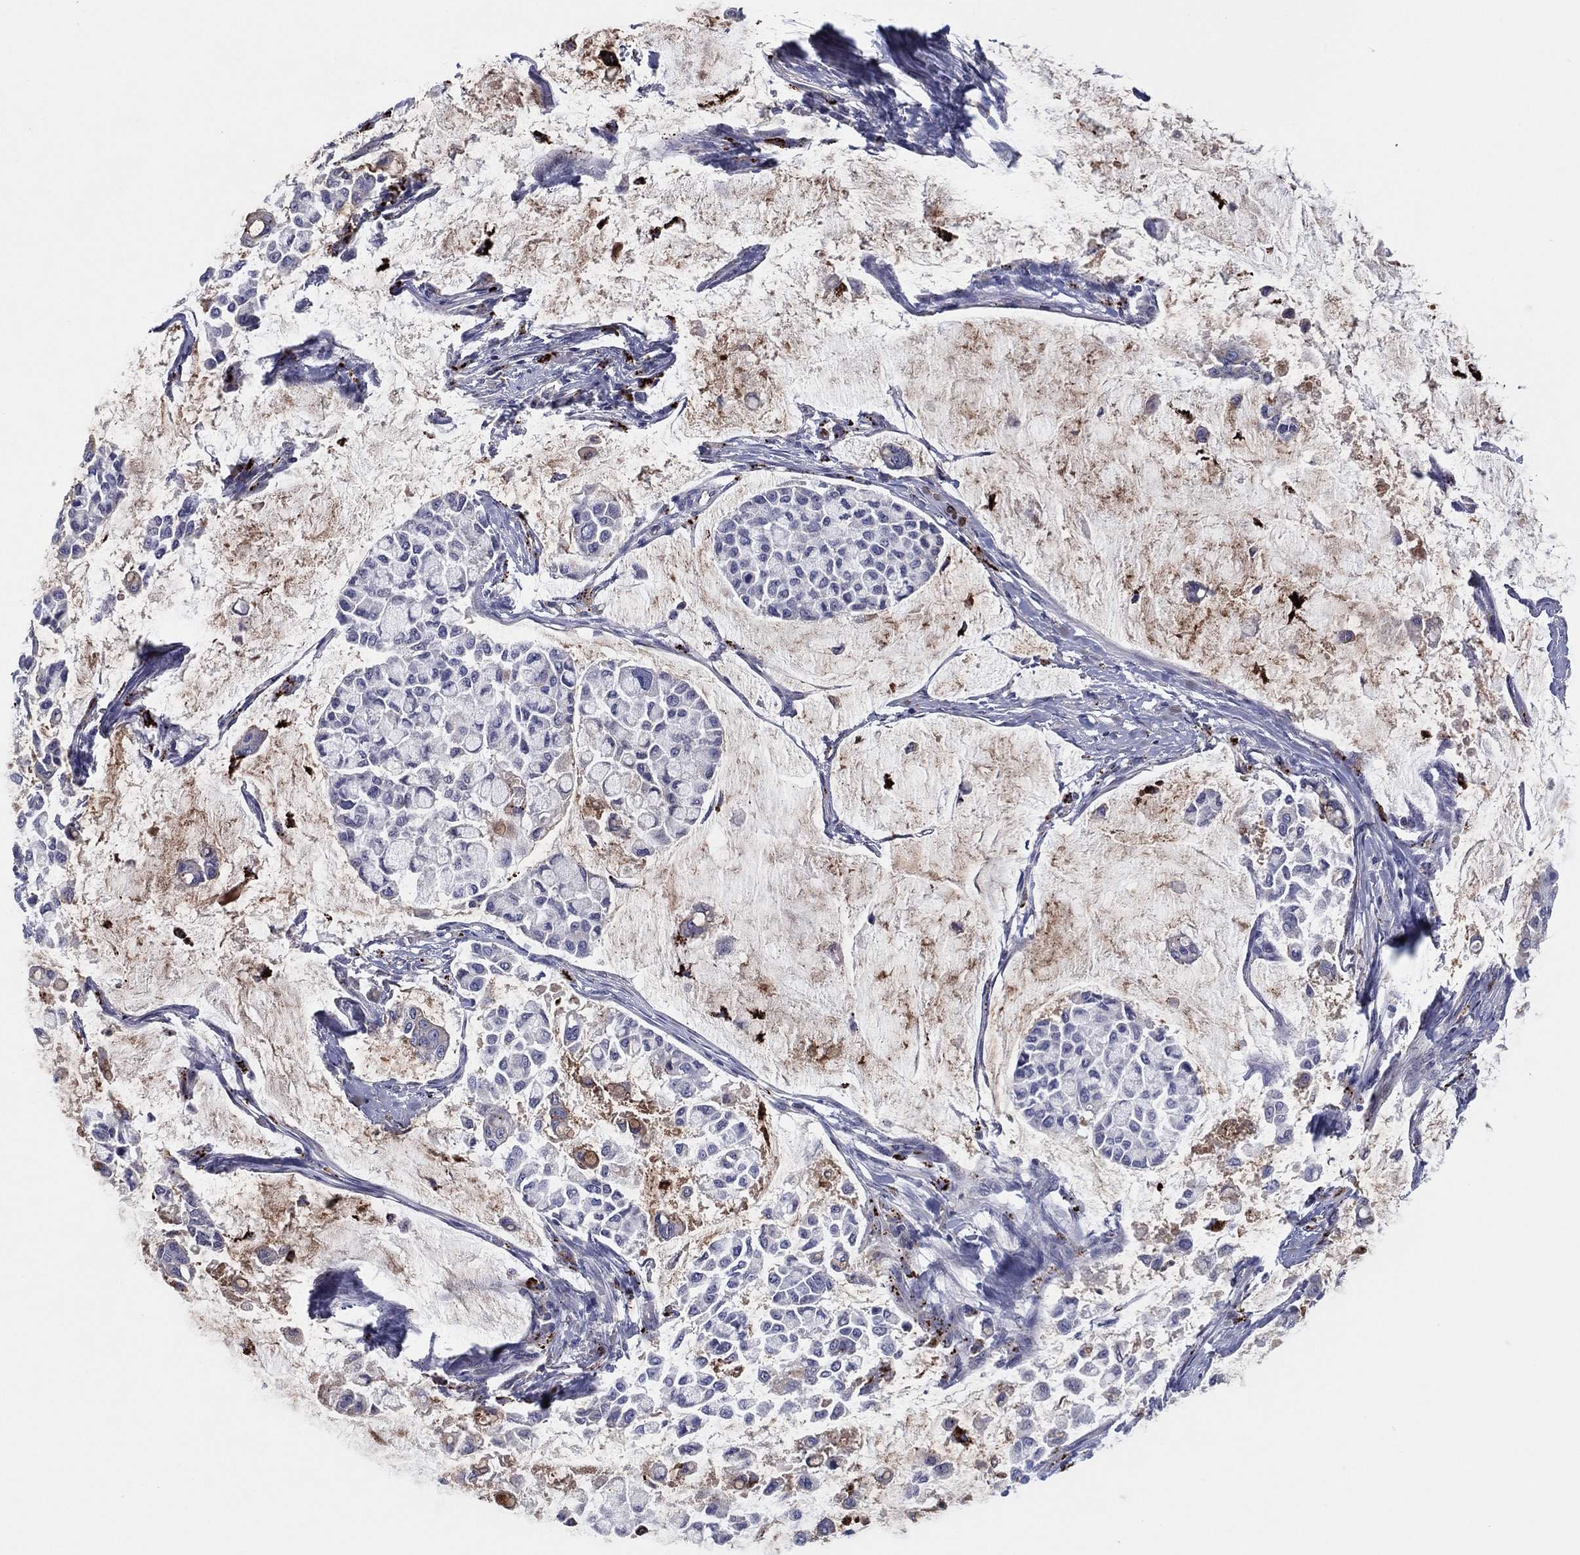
{"staining": {"intensity": "negative", "quantity": "none", "location": "none"}, "tissue": "stomach cancer", "cell_type": "Tumor cells", "image_type": "cancer", "snomed": [{"axis": "morphology", "description": "Adenocarcinoma, NOS"}, {"axis": "topography", "description": "Stomach"}], "caption": "There is no significant staining in tumor cells of adenocarcinoma (stomach).", "gene": "PLAC8", "patient": {"sex": "male", "age": 82}}